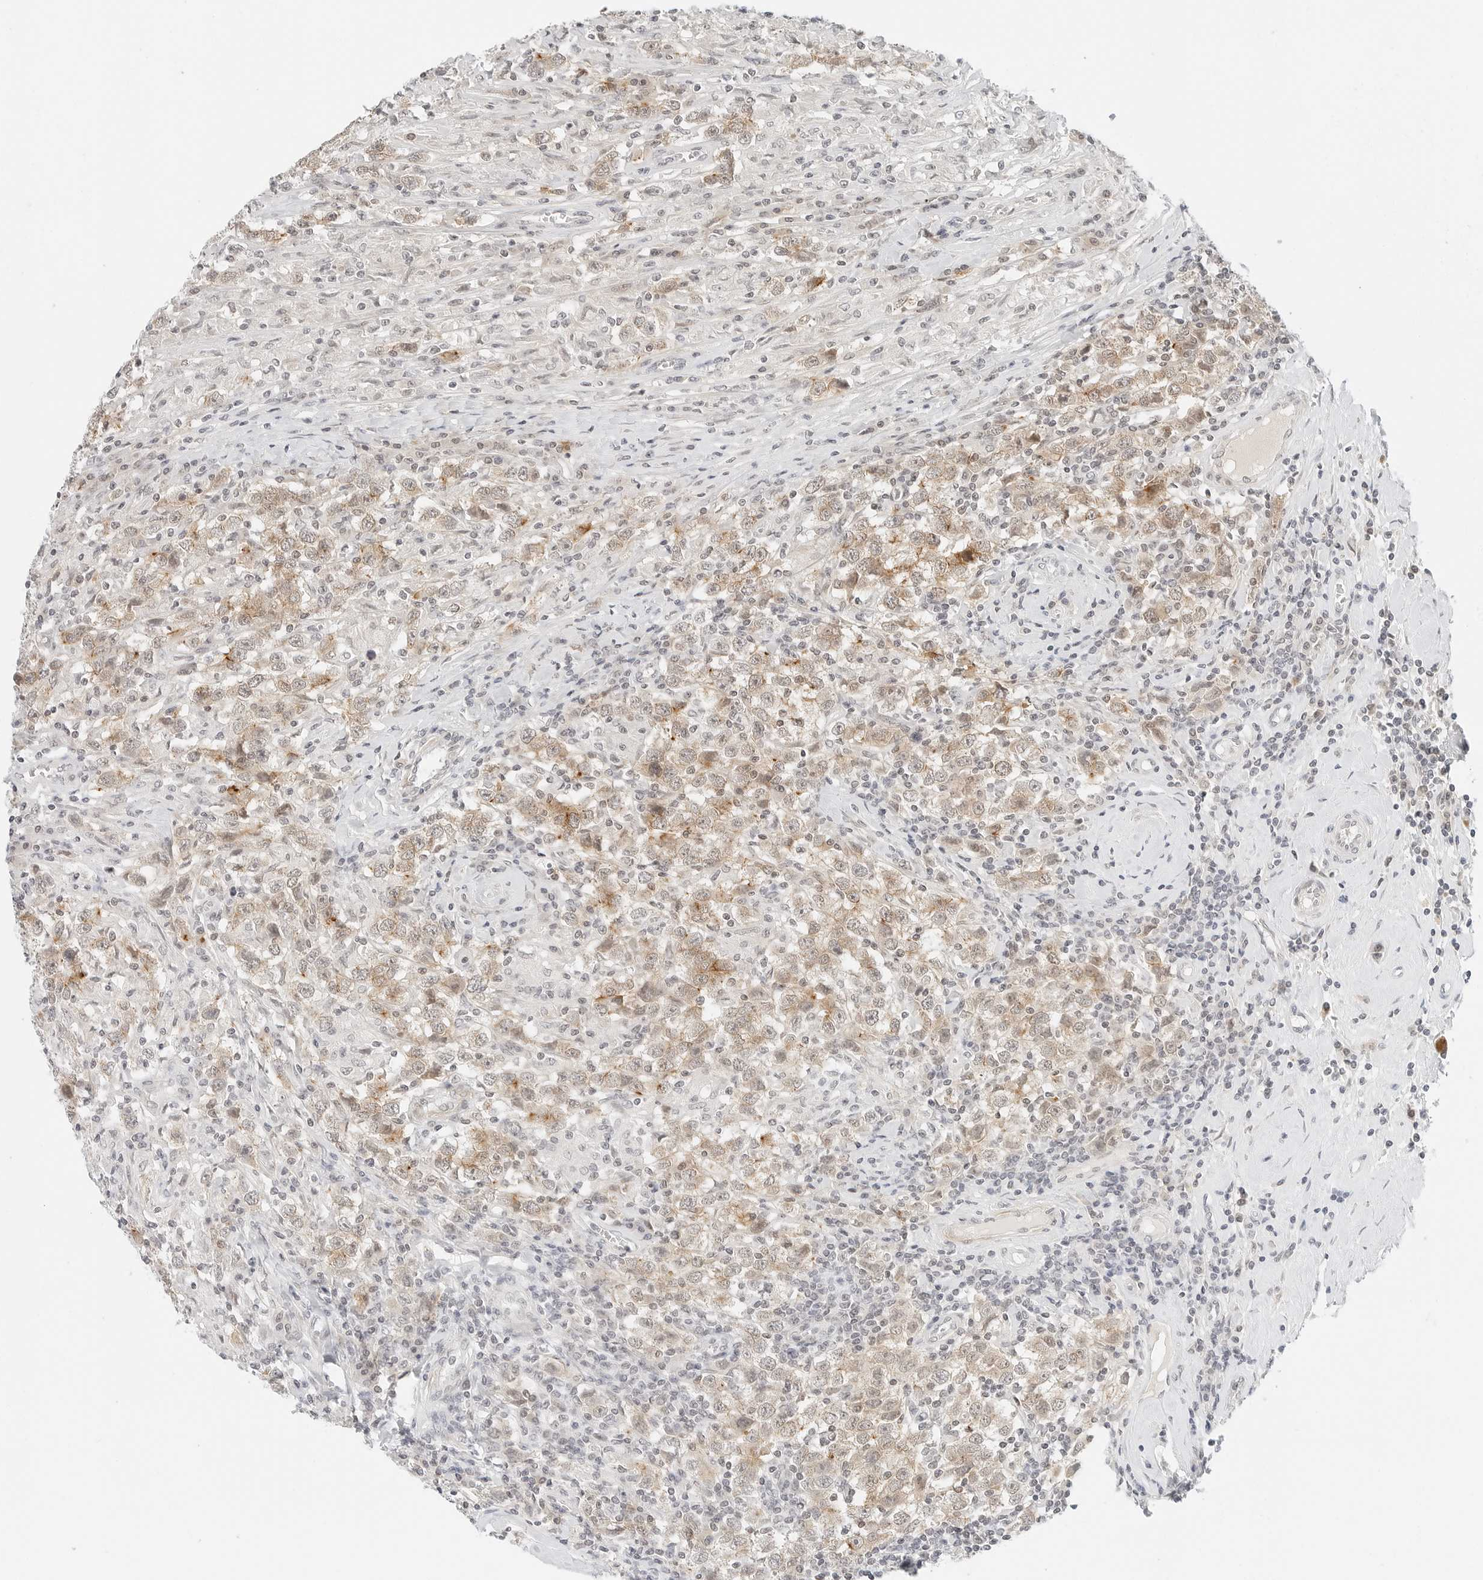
{"staining": {"intensity": "moderate", "quantity": "25%-75%", "location": "cytoplasmic/membranous,nuclear"}, "tissue": "testis cancer", "cell_type": "Tumor cells", "image_type": "cancer", "snomed": [{"axis": "morphology", "description": "Seminoma, NOS"}, {"axis": "topography", "description": "Testis"}], "caption": "Tumor cells demonstrate moderate cytoplasmic/membranous and nuclear staining in approximately 25%-75% of cells in testis cancer. (Stains: DAB in brown, nuclei in blue, Microscopy: brightfield microscopy at high magnification).", "gene": "NEO1", "patient": {"sex": "male", "age": 41}}